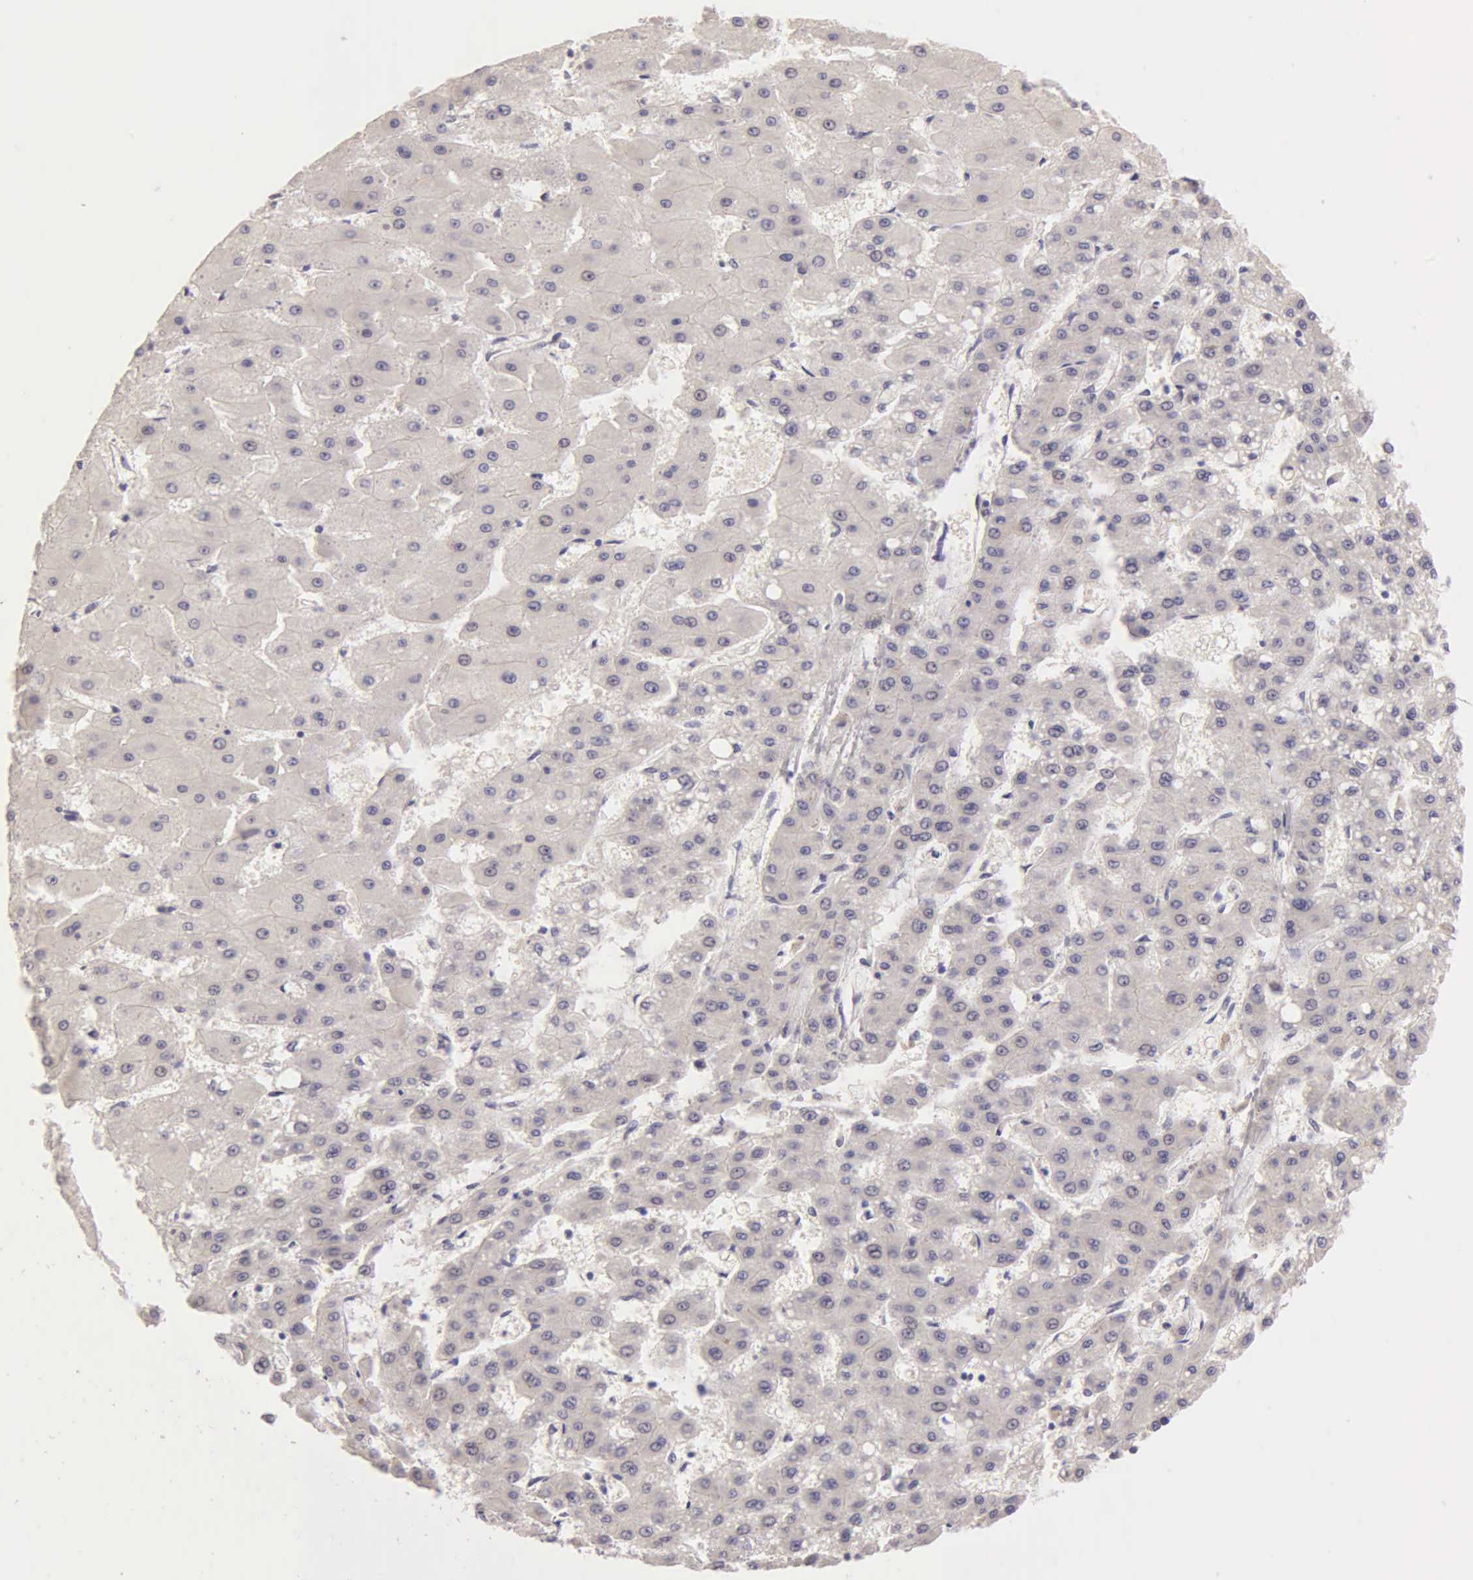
{"staining": {"intensity": "negative", "quantity": "none", "location": "none"}, "tissue": "liver cancer", "cell_type": "Tumor cells", "image_type": "cancer", "snomed": [{"axis": "morphology", "description": "Carcinoma, Hepatocellular, NOS"}, {"axis": "topography", "description": "Liver"}], "caption": "Liver cancer stained for a protein using immunohistochemistry (IHC) displays no staining tumor cells.", "gene": "ESR1", "patient": {"sex": "female", "age": 52}}